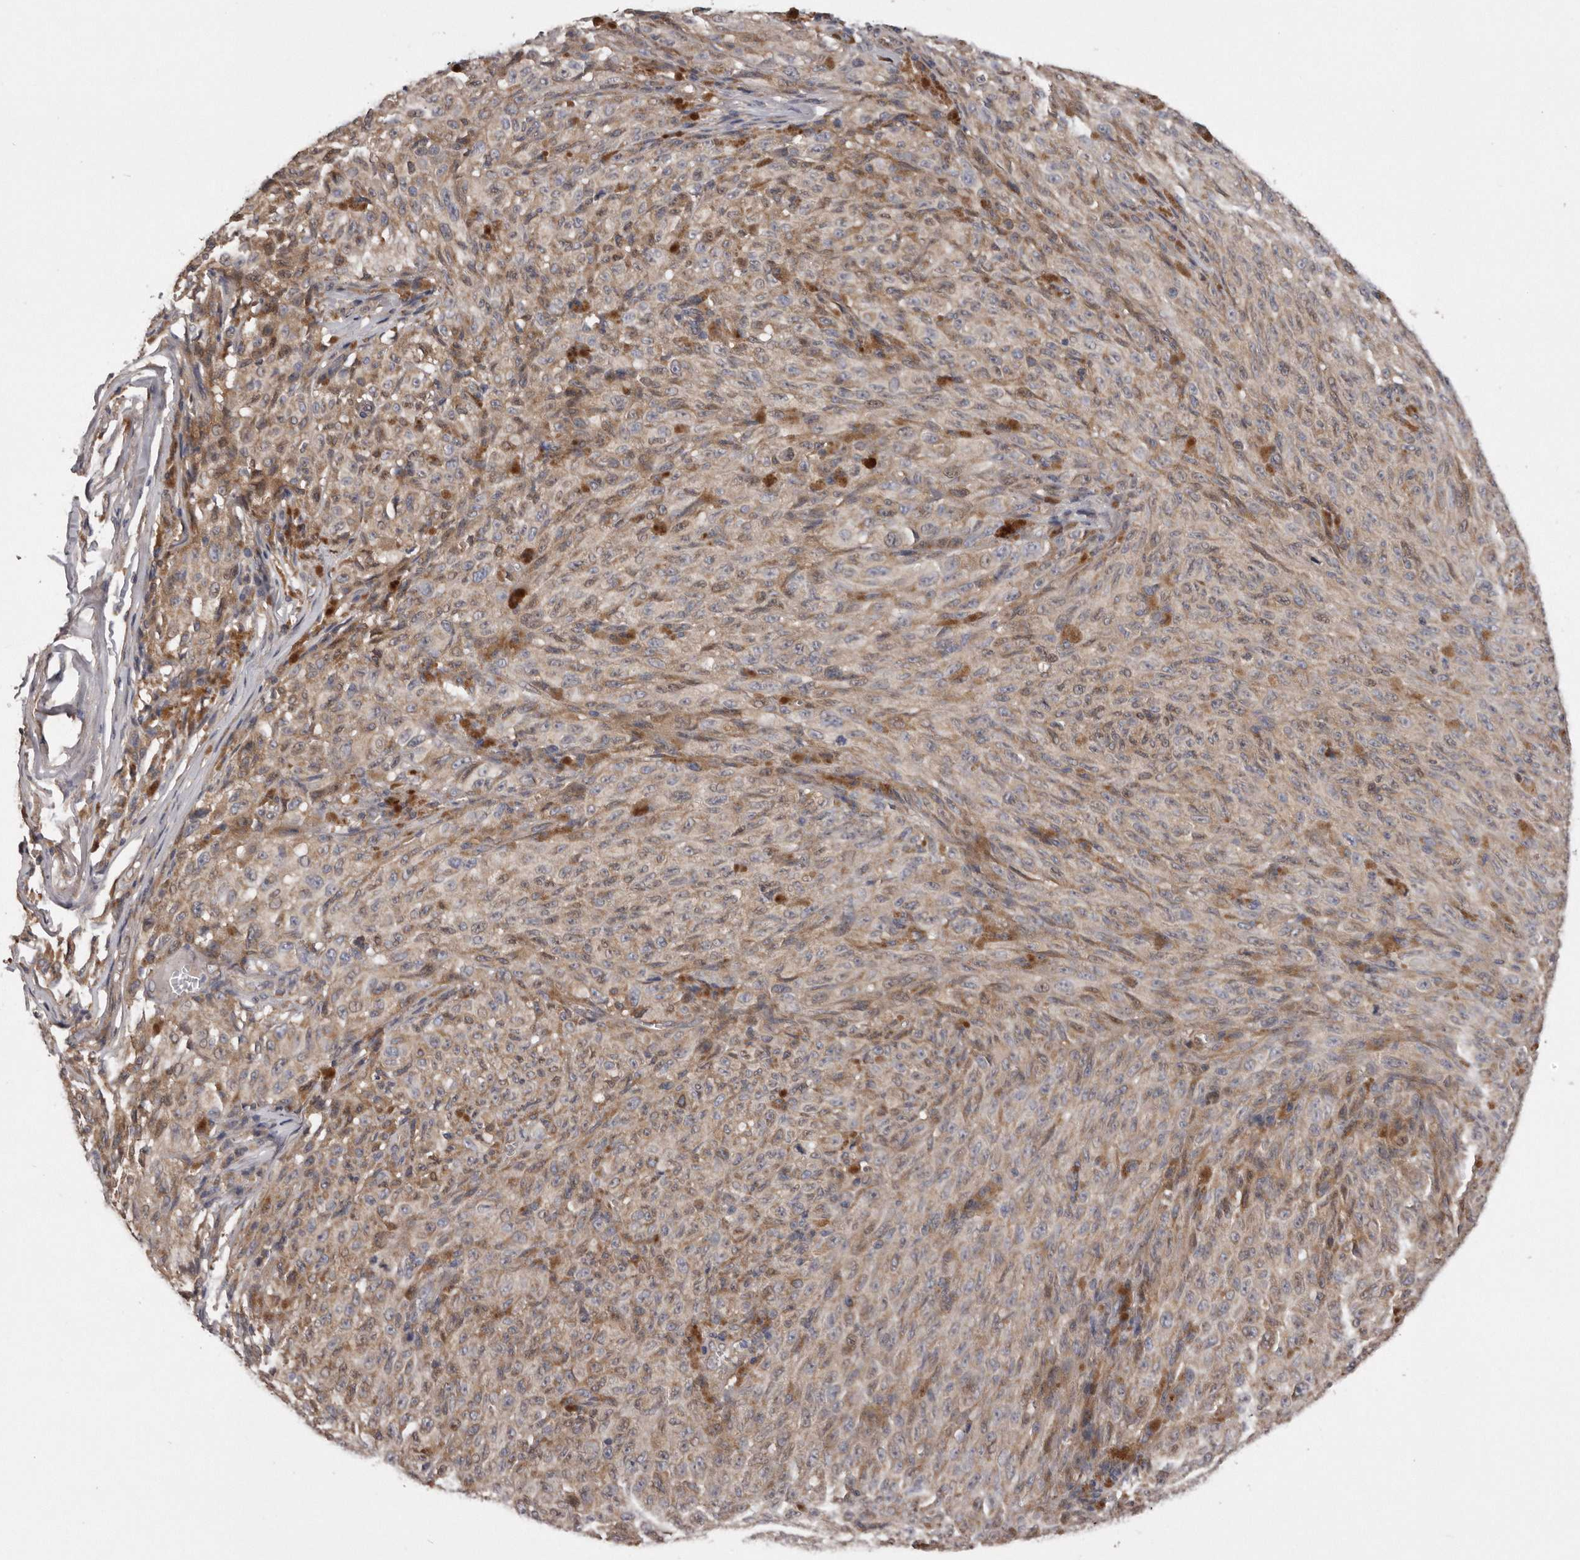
{"staining": {"intensity": "weak", "quantity": ">75%", "location": "cytoplasmic/membranous"}, "tissue": "melanoma", "cell_type": "Tumor cells", "image_type": "cancer", "snomed": [{"axis": "morphology", "description": "Malignant melanoma, NOS"}, {"axis": "topography", "description": "Skin"}], "caption": "Protein expression analysis of human malignant melanoma reveals weak cytoplasmic/membranous staining in about >75% of tumor cells.", "gene": "ARMCX1", "patient": {"sex": "female", "age": 82}}